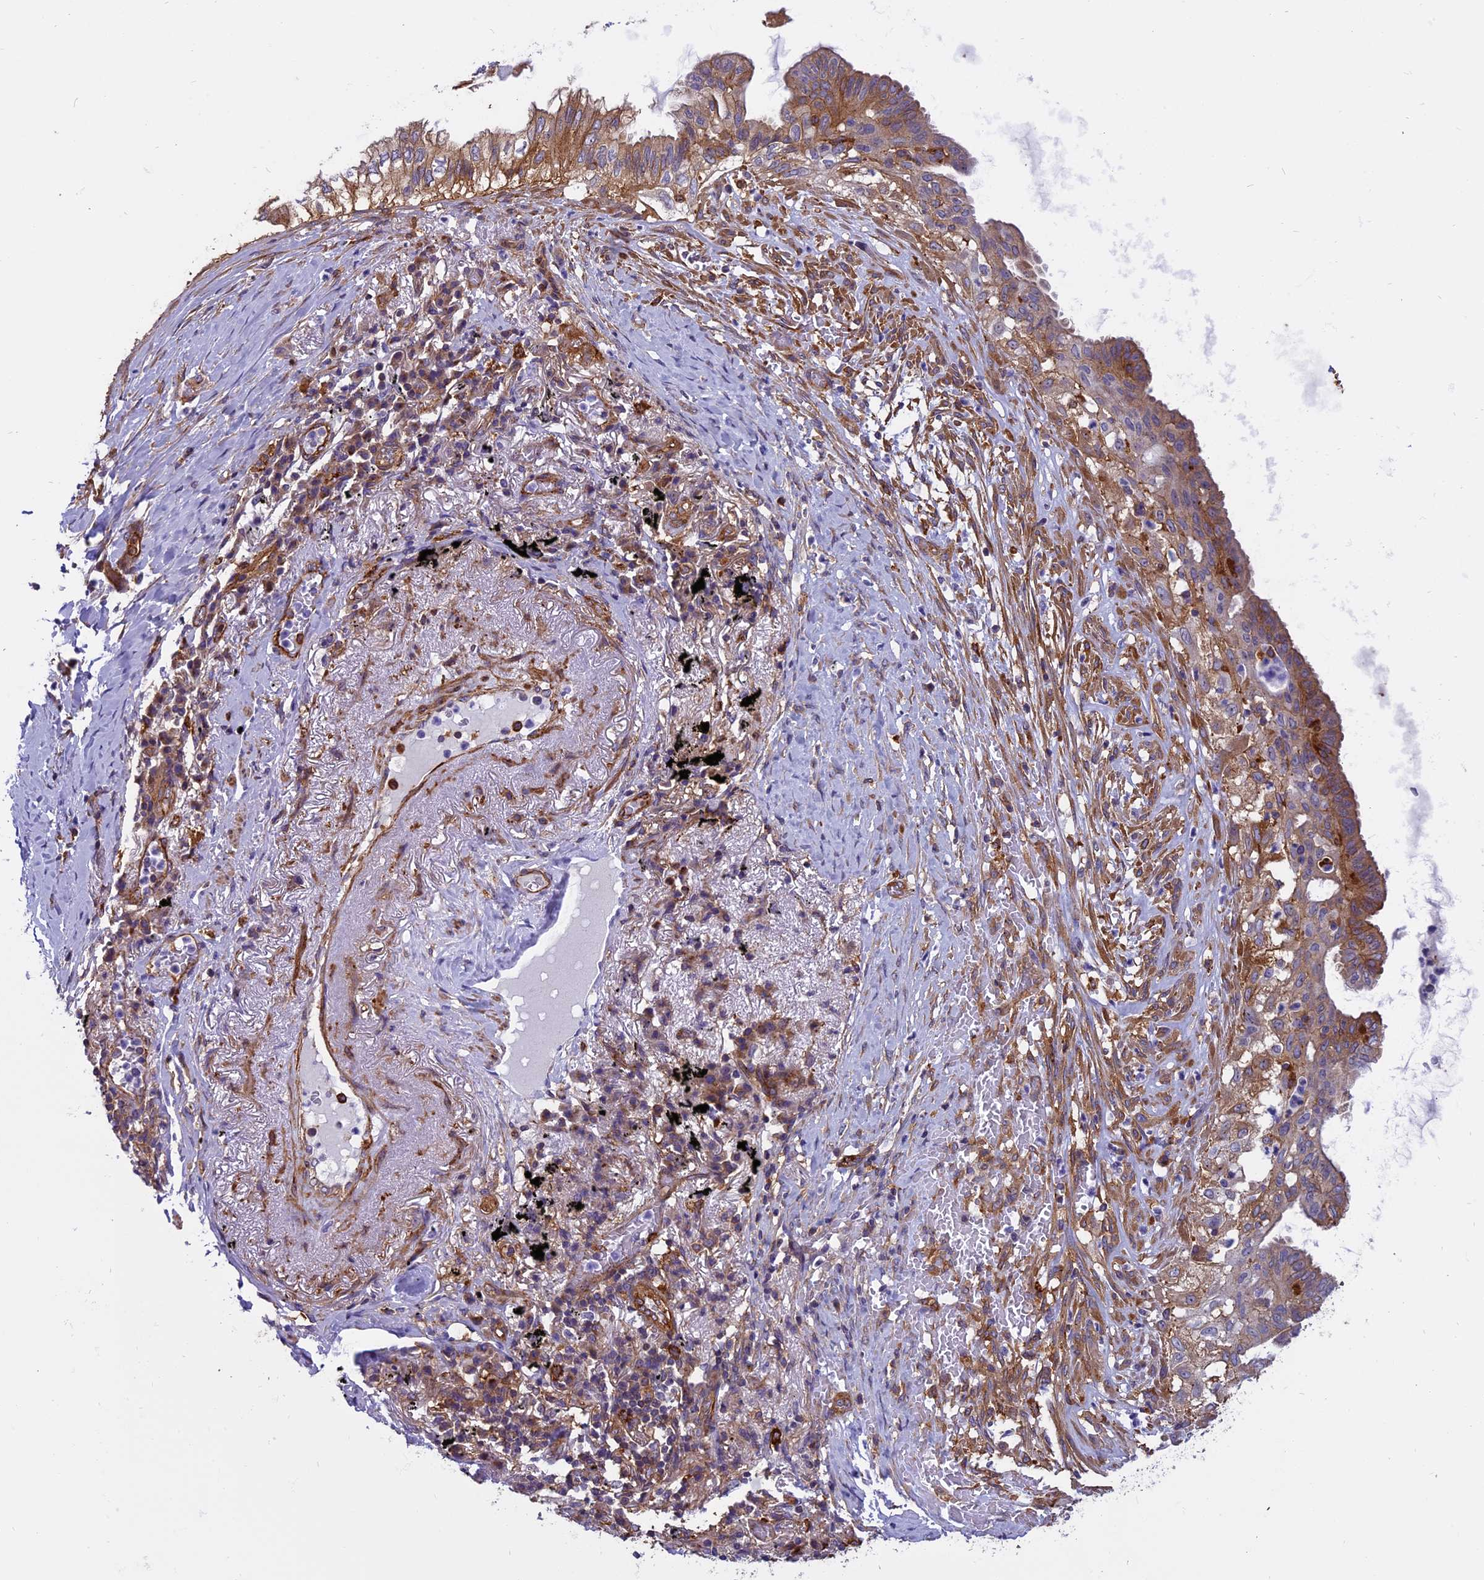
{"staining": {"intensity": "moderate", "quantity": ">75%", "location": "cytoplasmic/membranous"}, "tissue": "lung cancer", "cell_type": "Tumor cells", "image_type": "cancer", "snomed": [{"axis": "morphology", "description": "Adenocarcinoma, NOS"}, {"axis": "topography", "description": "Lung"}], "caption": "A brown stain shows moderate cytoplasmic/membranous staining of a protein in human lung cancer tumor cells. (IHC, brightfield microscopy, high magnification).", "gene": "EHBP1L1", "patient": {"sex": "female", "age": 70}}